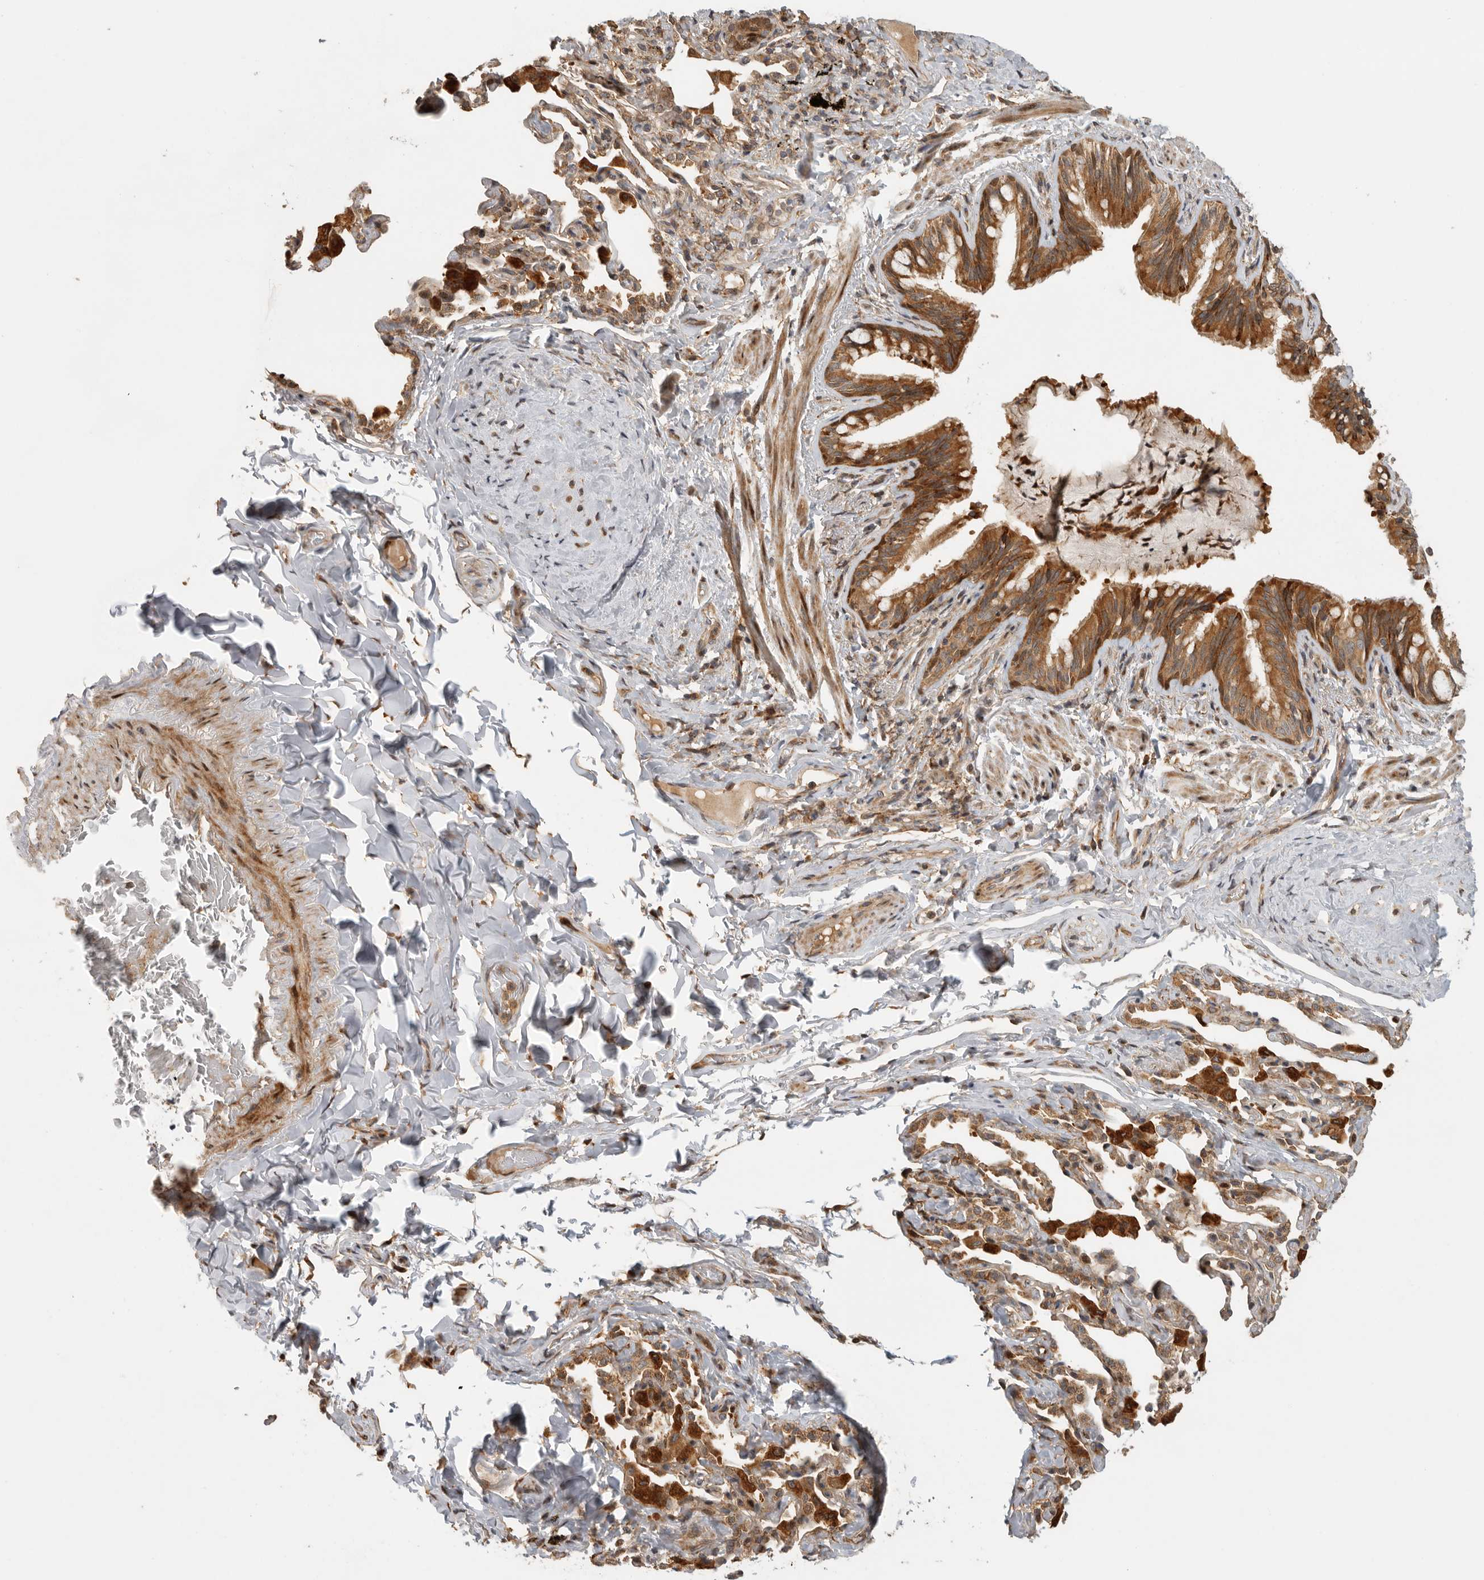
{"staining": {"intensity": "strong", "quantity": "25%-75%", "location": "cytoplasmic/membranous"}, "tissue": "bronchus", "cell_type": "Respiratory epithelial cells", "image_type": "normal", "snomed": [{"axis": "morphology", "description": "Normal tissue, NOS"}, {"axis": "morphology", "description": "Inflammation, NOS"}, {"axis": "topography", "description": "Bronchus"}, {"axis": "topography", "description": "Lung"}], "caption": "This photomicrograph exhibits IHC staining of unremarkable bronchus, with high strong cytoplasmic/membranous expression in about 25%-75% of respiratory epithelial cells.", "gene": "SWT1", "patient": {"sex": "female", "age": 46}}